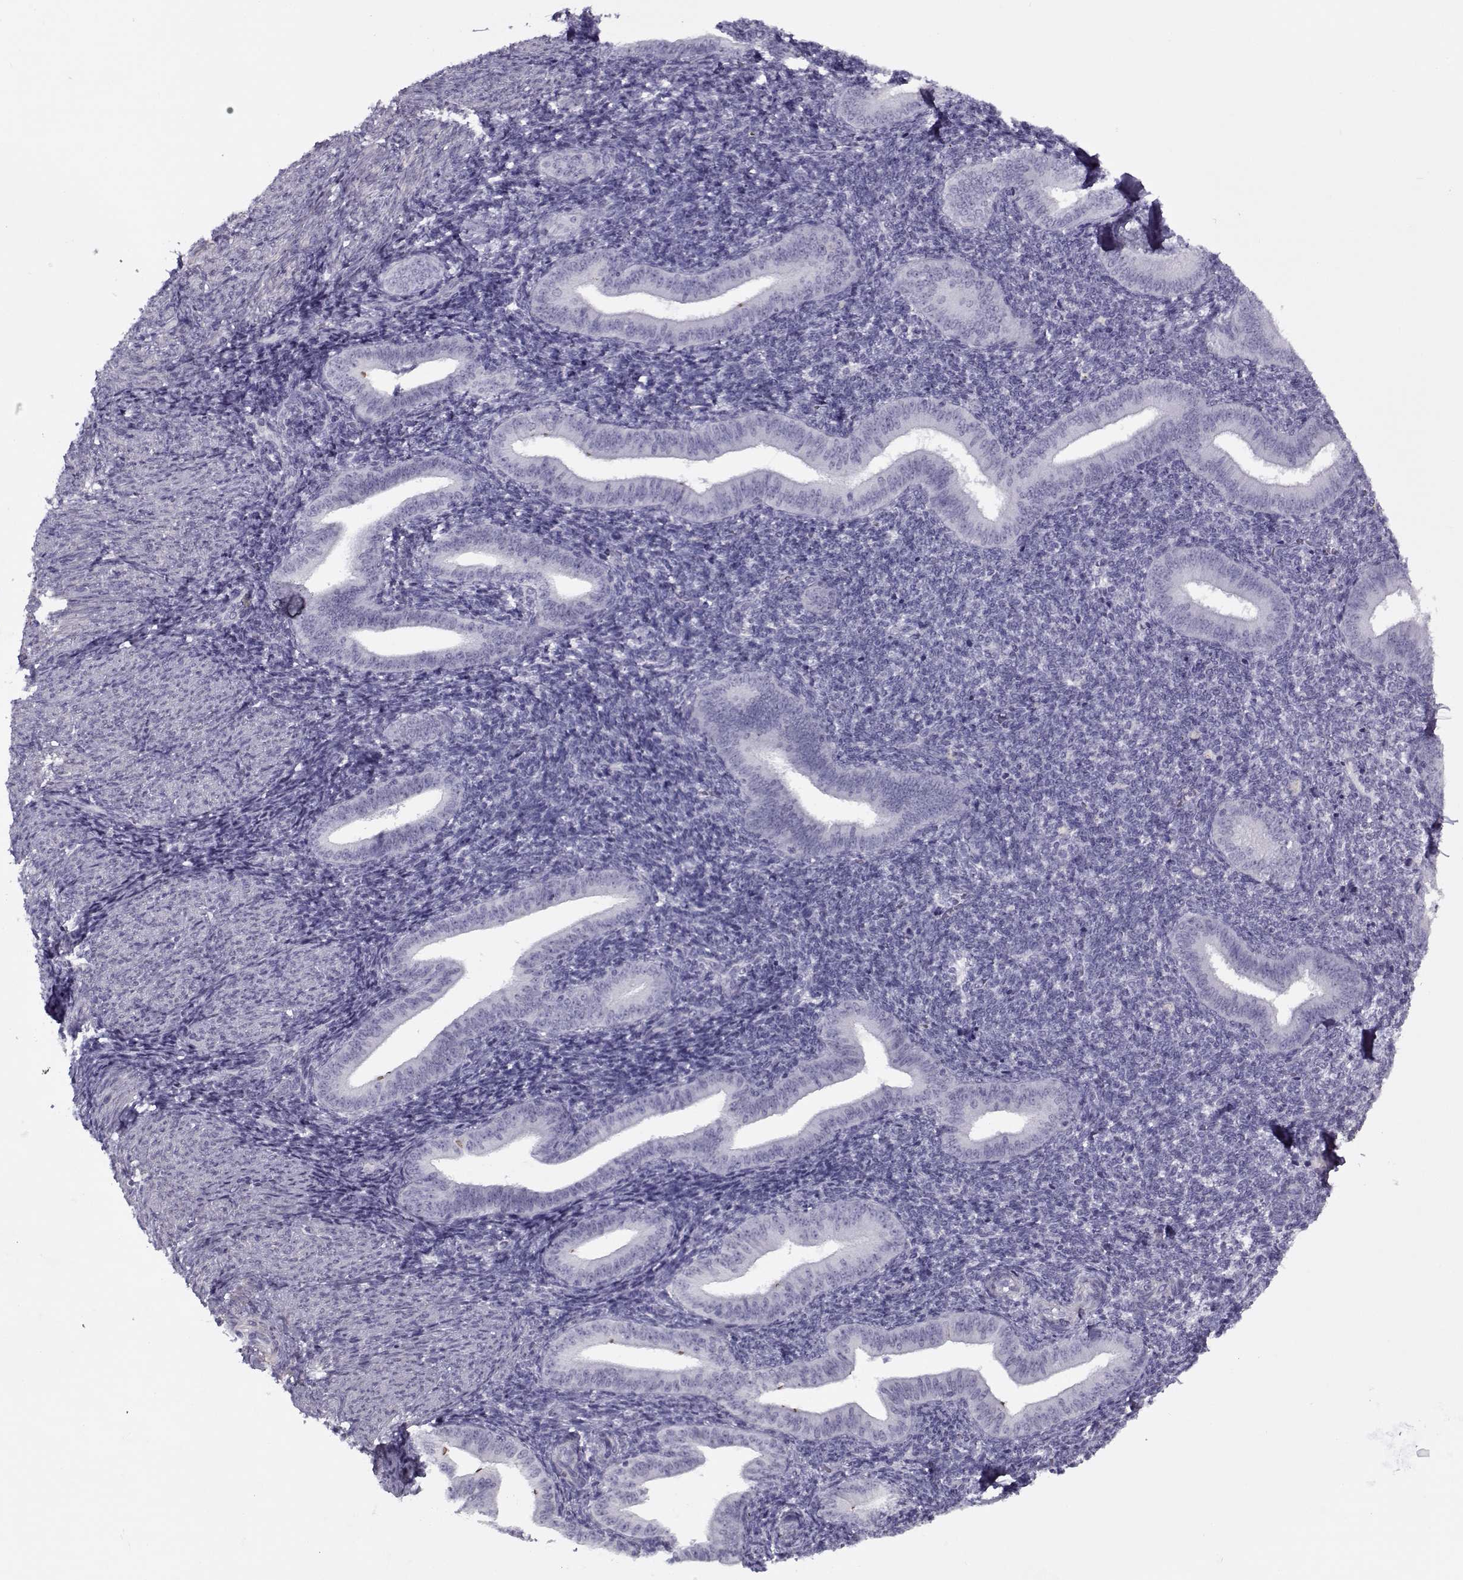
{"staining": {"intensity": "negative", "quantity": "none", "location": "none"}, "tissue": "endometrium", "cell_type": "Cells in endometrial stroma", "image_type": "normal", "snomed": [{"axis": "morphology", "description": "Normal tissue, NOS"}, {"axis": "topography", "description": "Endometrium"}], "caption": "An IHC image of benign endometrium is shown. There is no staining in cells in endometrial stroma of endometrium.", "gene": "CIBAR1", "patient": {"sex": "female", "age": 25}}